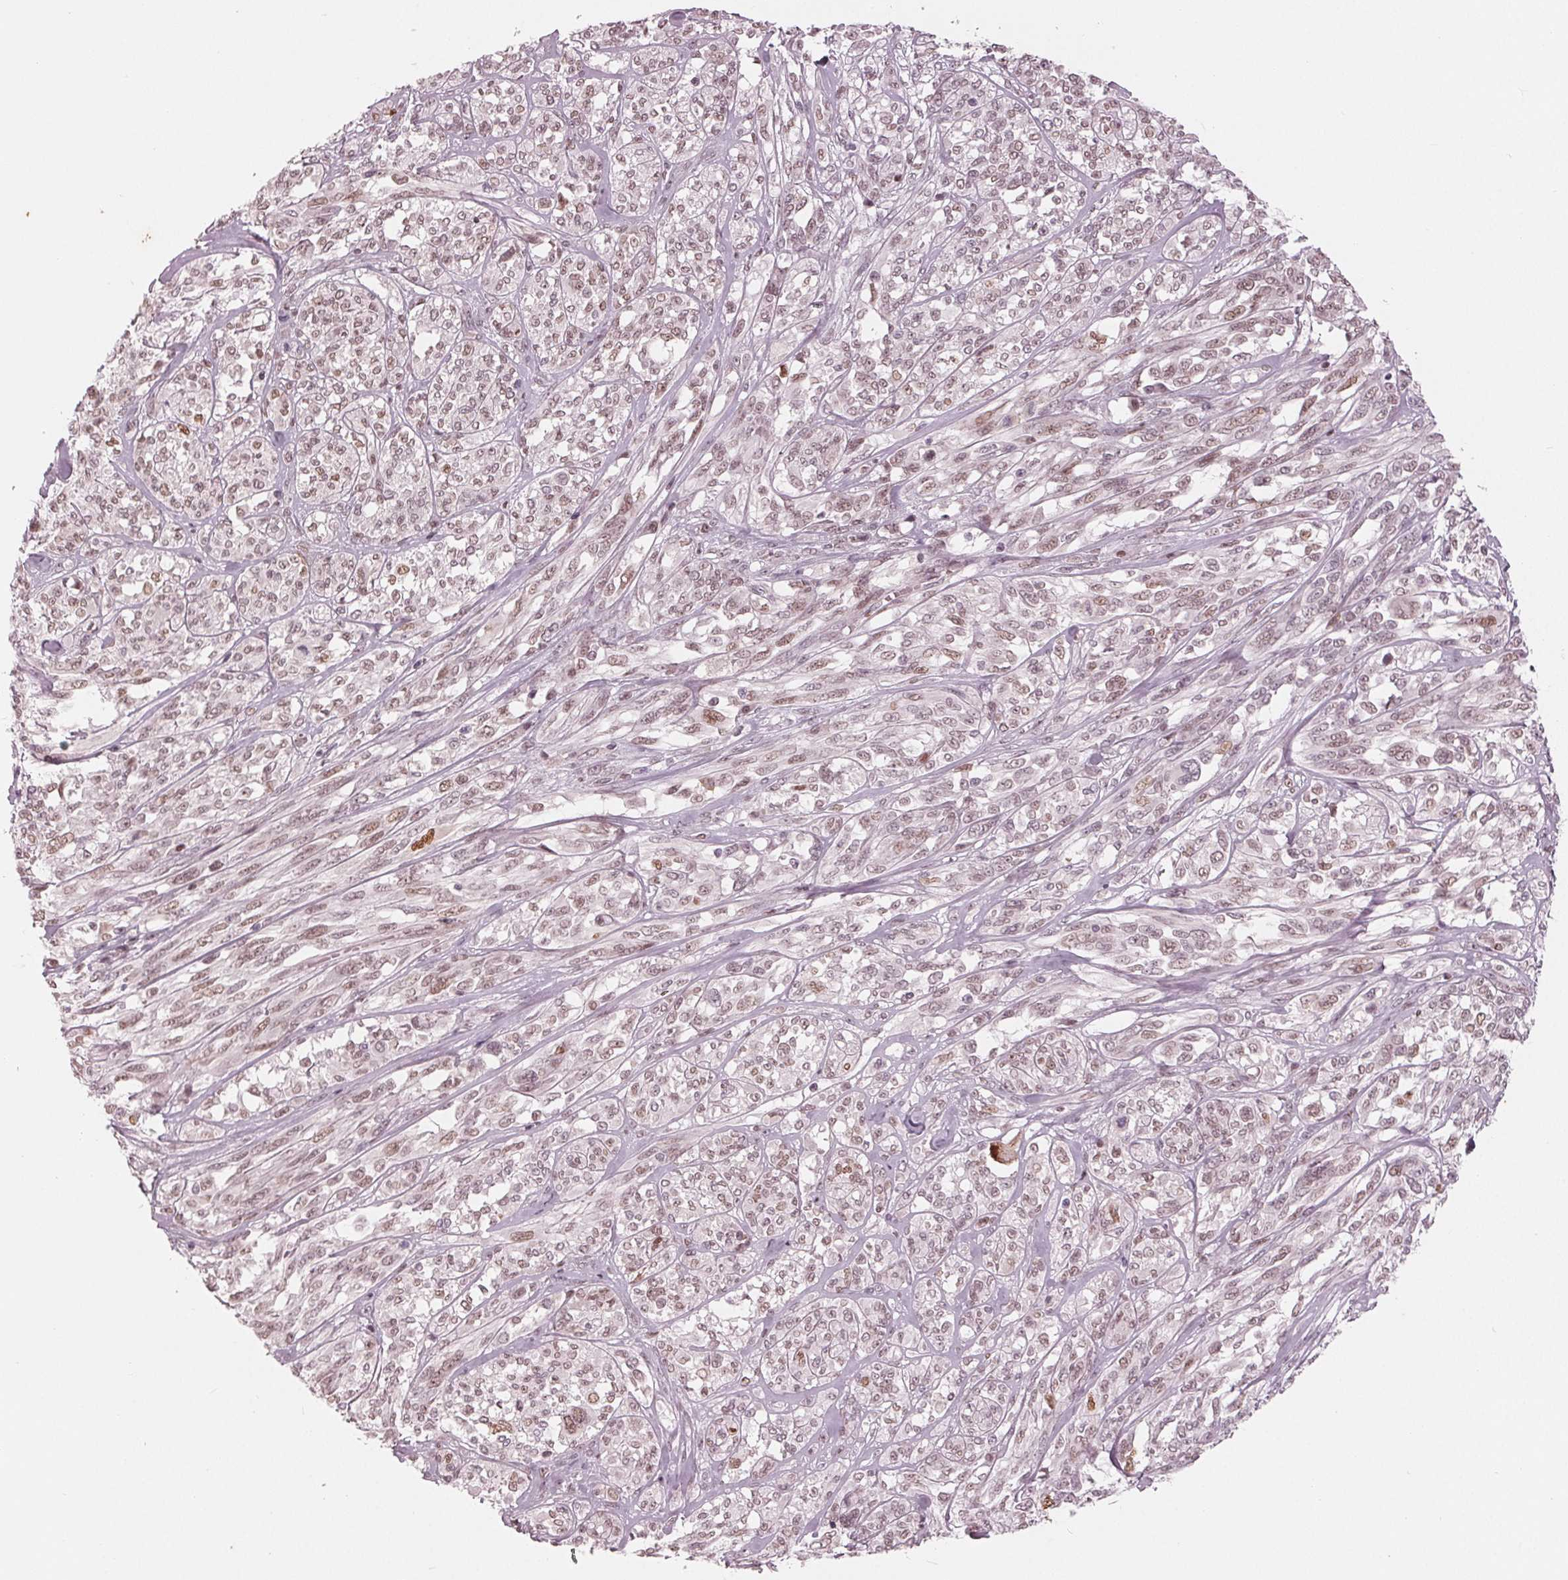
{"staining": {"intensity": "weak", "quantity": ">75%", "location": "nuclear"}, "tissue": "melanoma", "cell_type": "Tumor cells", "image_type": "cancer", "snomed": [{"axis": "morphology", "description": "Malignant melanoma, NOS"}, {"axis": "topography", "description": "Skin"}], "caption": "Brown immunohistochemical staining in malignant melanoma demonstrates weak nuclear staining in approximately >75% of tumor cells. (brown staining indicates protein expression, while blue staining denotes nuclei).", "gene": "DNMT3L", "patient": {"sex": "female", "age": 91}}